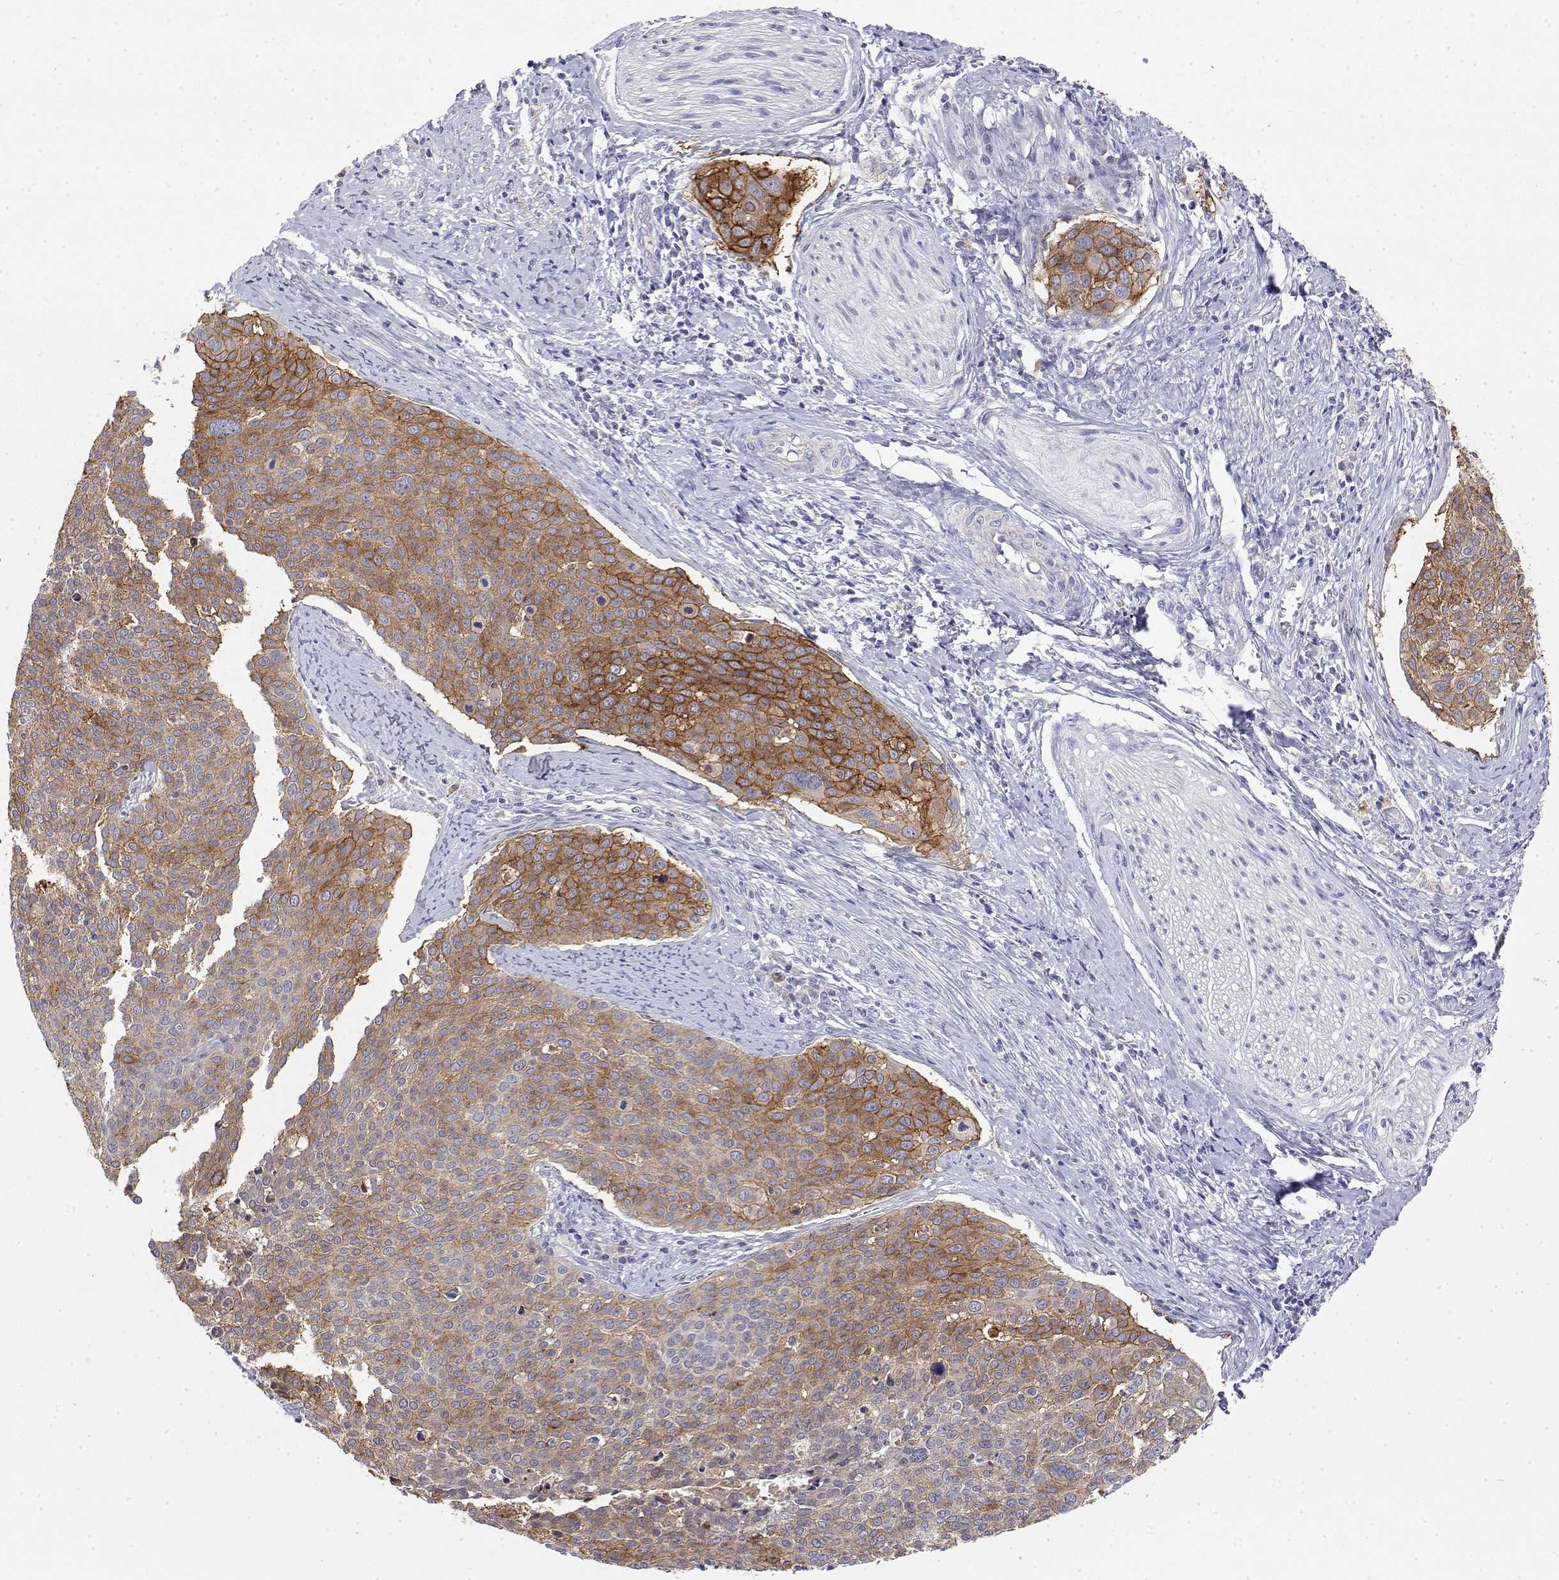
{"staining": {"intensity": "moderate", "quantity": ">75%", "location": "cytoplasmic/membranous"}, "tissue": "cervical cancer", "cell_type": "Tumor cells", "image_type": "cancer", "snomed": [{"axis": "morphology", "description": "Squamous cell carcinoma, NOS"}, {"axis": "topography", "description": "Cervix"}], "caption": "Brown immunohistochemical staining in cervical cancer reveals moderate cytoplasmic/membranous staining in about >75% of tumor cells.", "gene": "LY6D", "patient": {"sex": "female", "age": 39}}